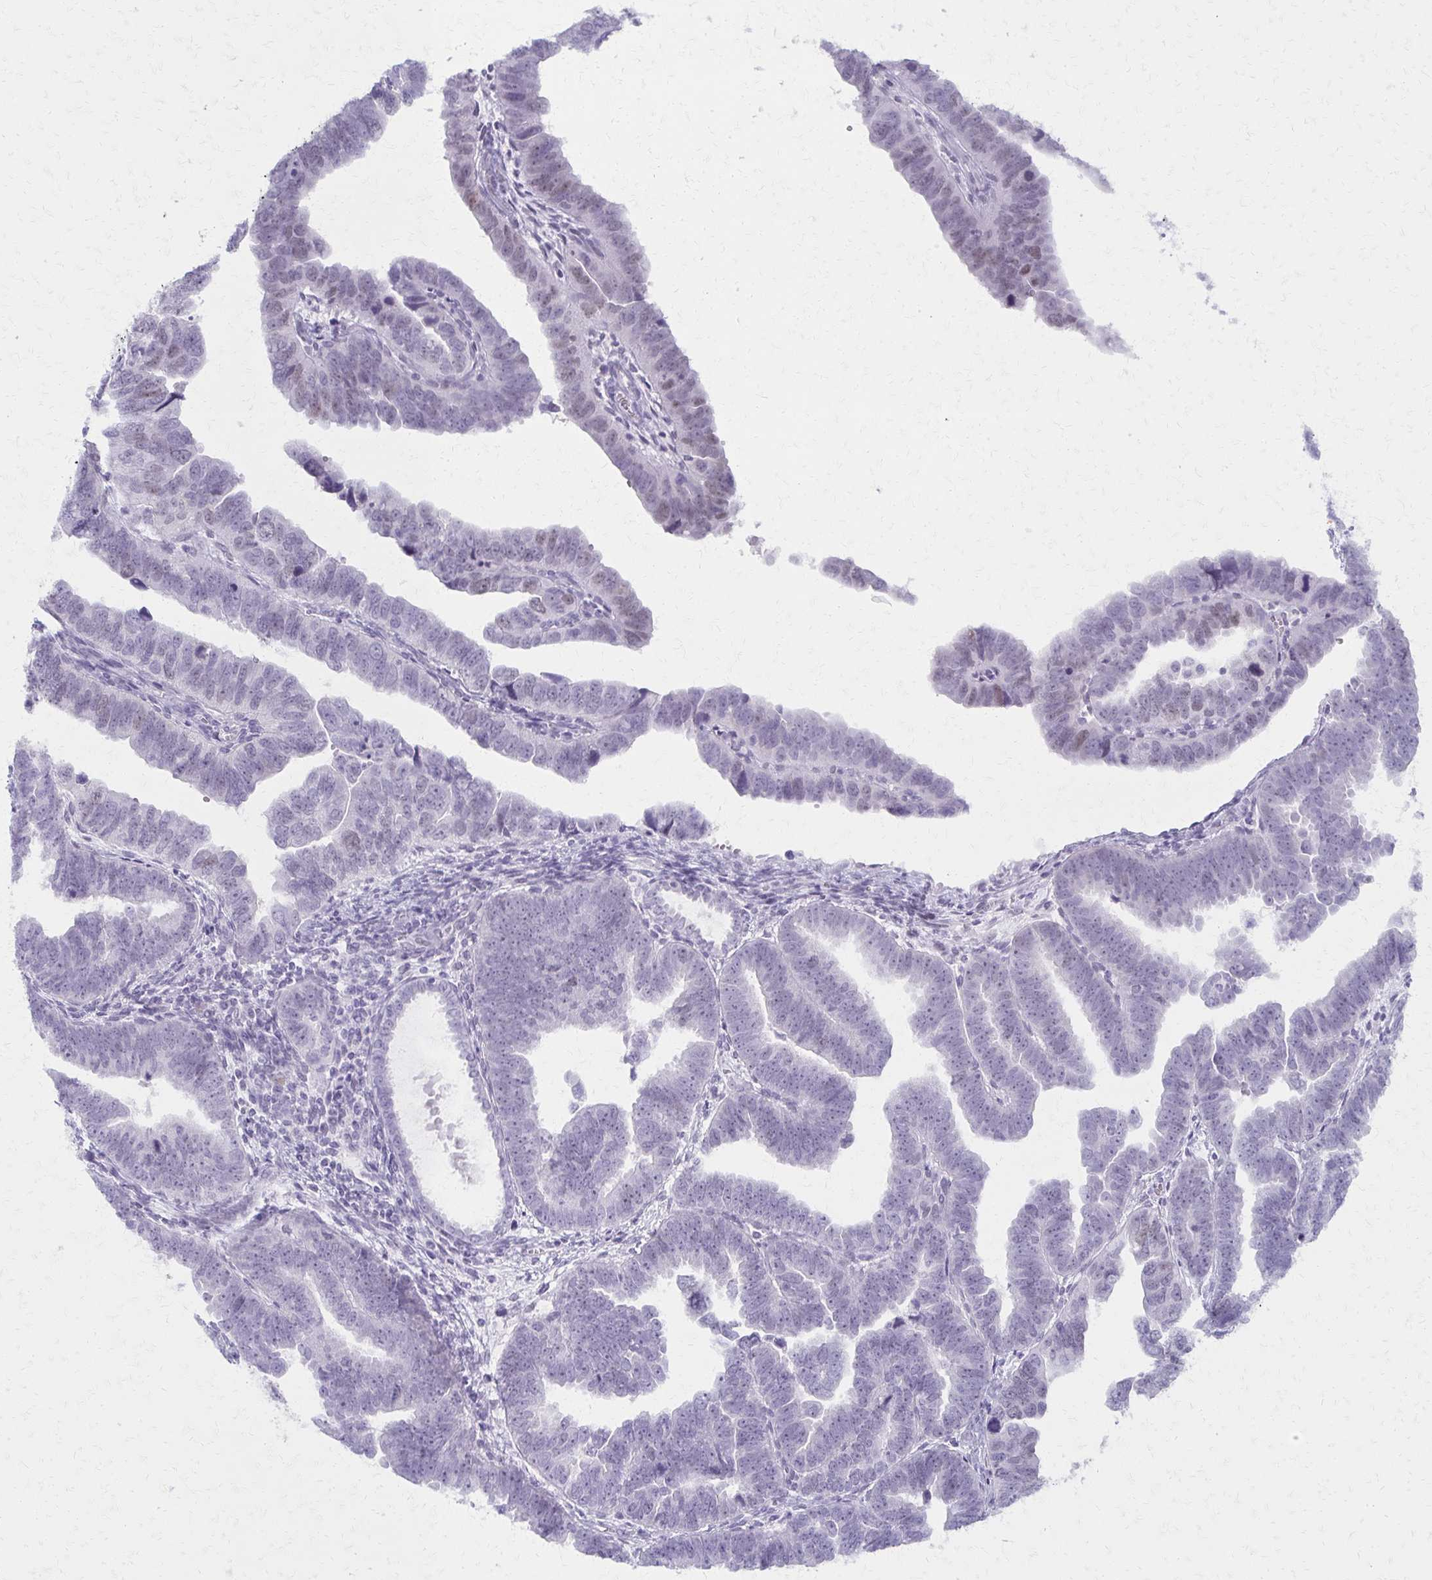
{"staining": {"intensity": "negative", "quantity": "none", "location": "none"}, "tissue": "endometrial cancer", "cell_type": "Tumor cells", "image_type": "cancer", "snomed": [{"axis": "morphology", "description": "Adenocarcinoma, NOS"}, {"axis": "topography", "description": "Endometrium"}], "caption": "DAB immunohistochemical staining of human endometrial cancer (adenocarcinoma) displays no significant staining in tumor cells.", "gene": "MORC4", "patient": {"sex": "female", "age": 75}}